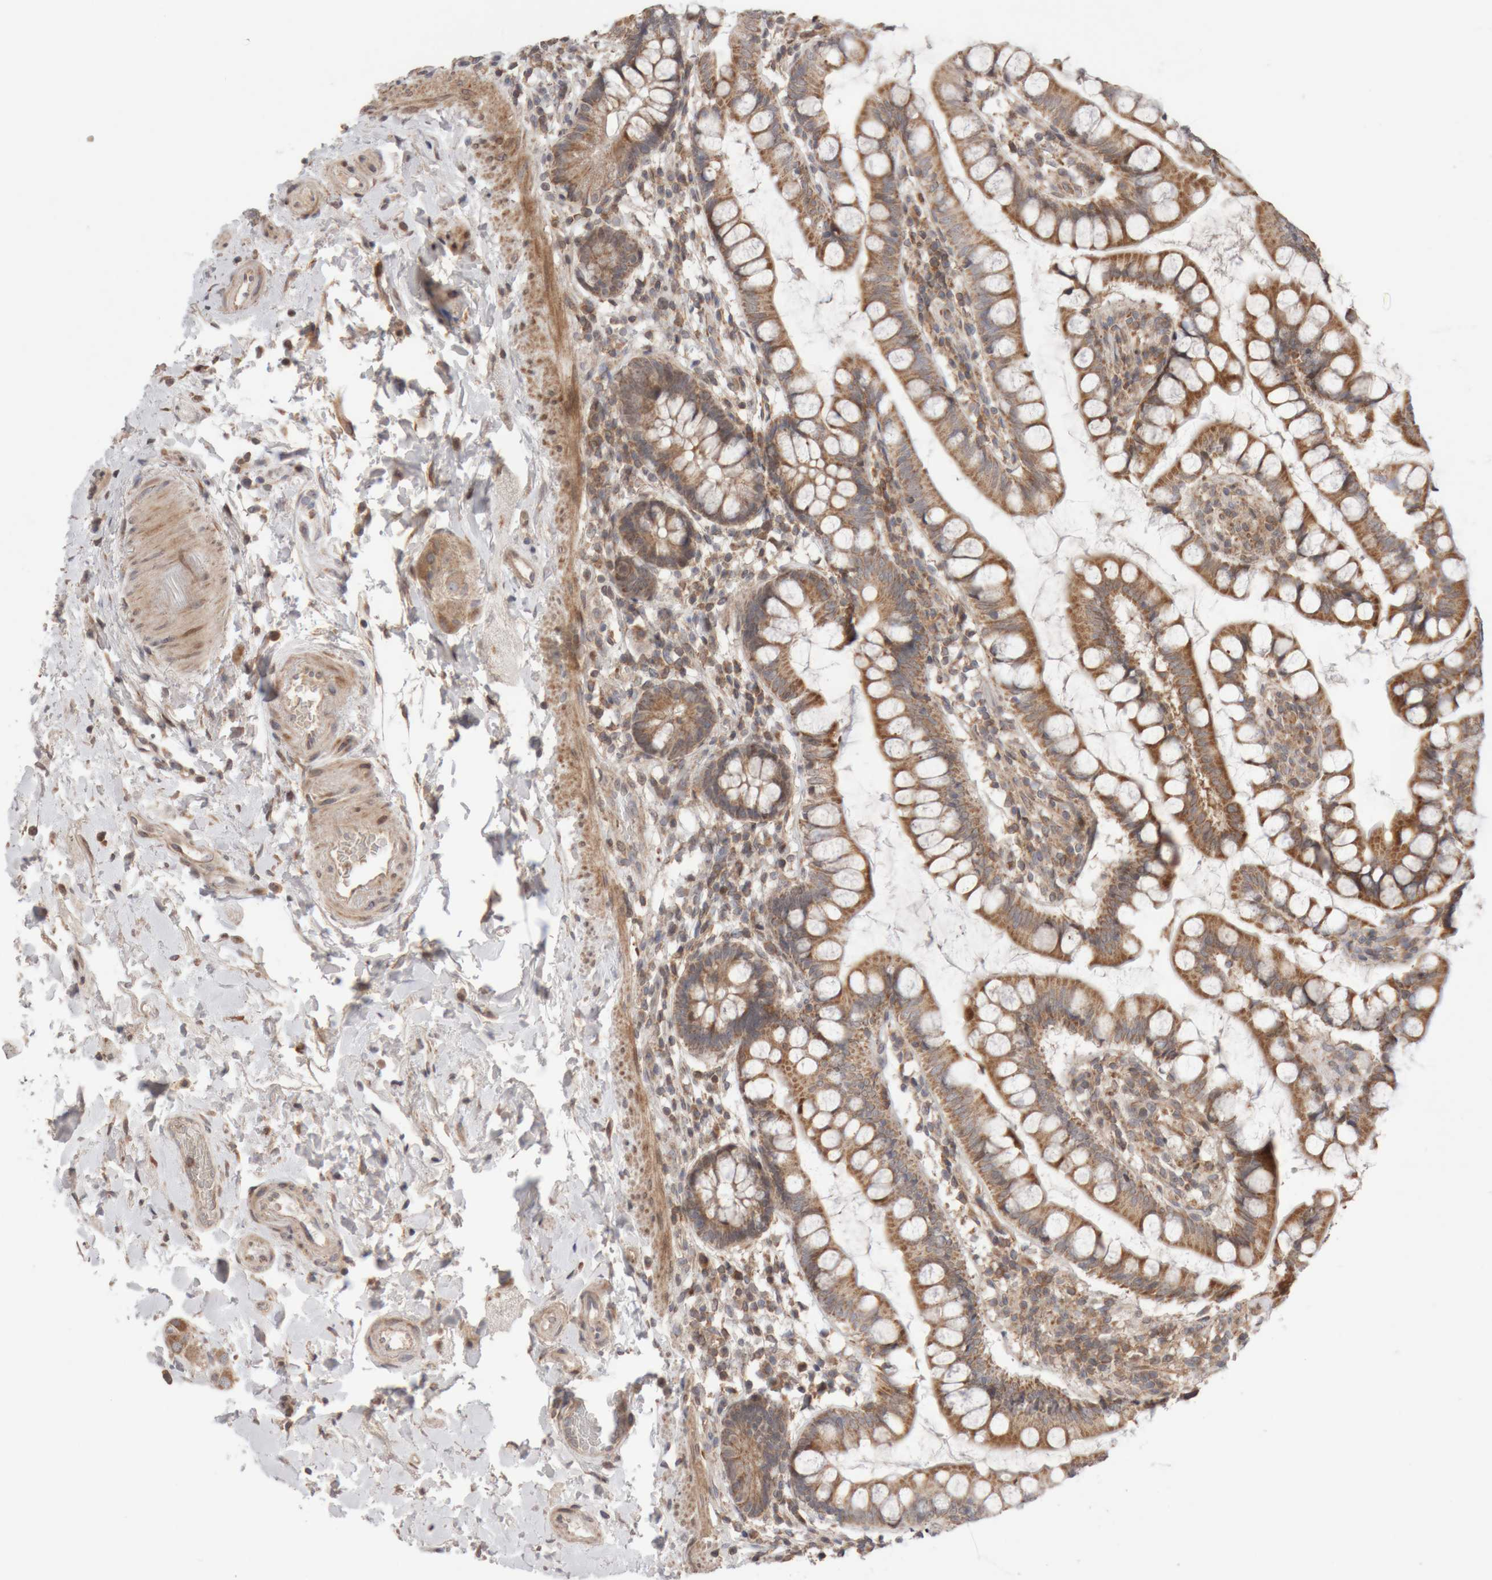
{"staining": {"intensity": "moderate", "quantity": ">75%", "location": "cytoplasmic/membranous"}, "tissue": "small intestine", "cell_type": "Glandular cells", "image_type": "normal", "snomed": [{"axis": "morphology", "description": "Normal tissue, NOS"}, {"axis": "topography", "description": "Small intestine"}], "caption": "The micrograph reveals staining of unremarkable small intestine, revealing moderate cytoplasmic/membranous protein staining (brown color) within glandular cells.", "gene": "KIF21B", "patient": {"sex": "female", "age": 84}}